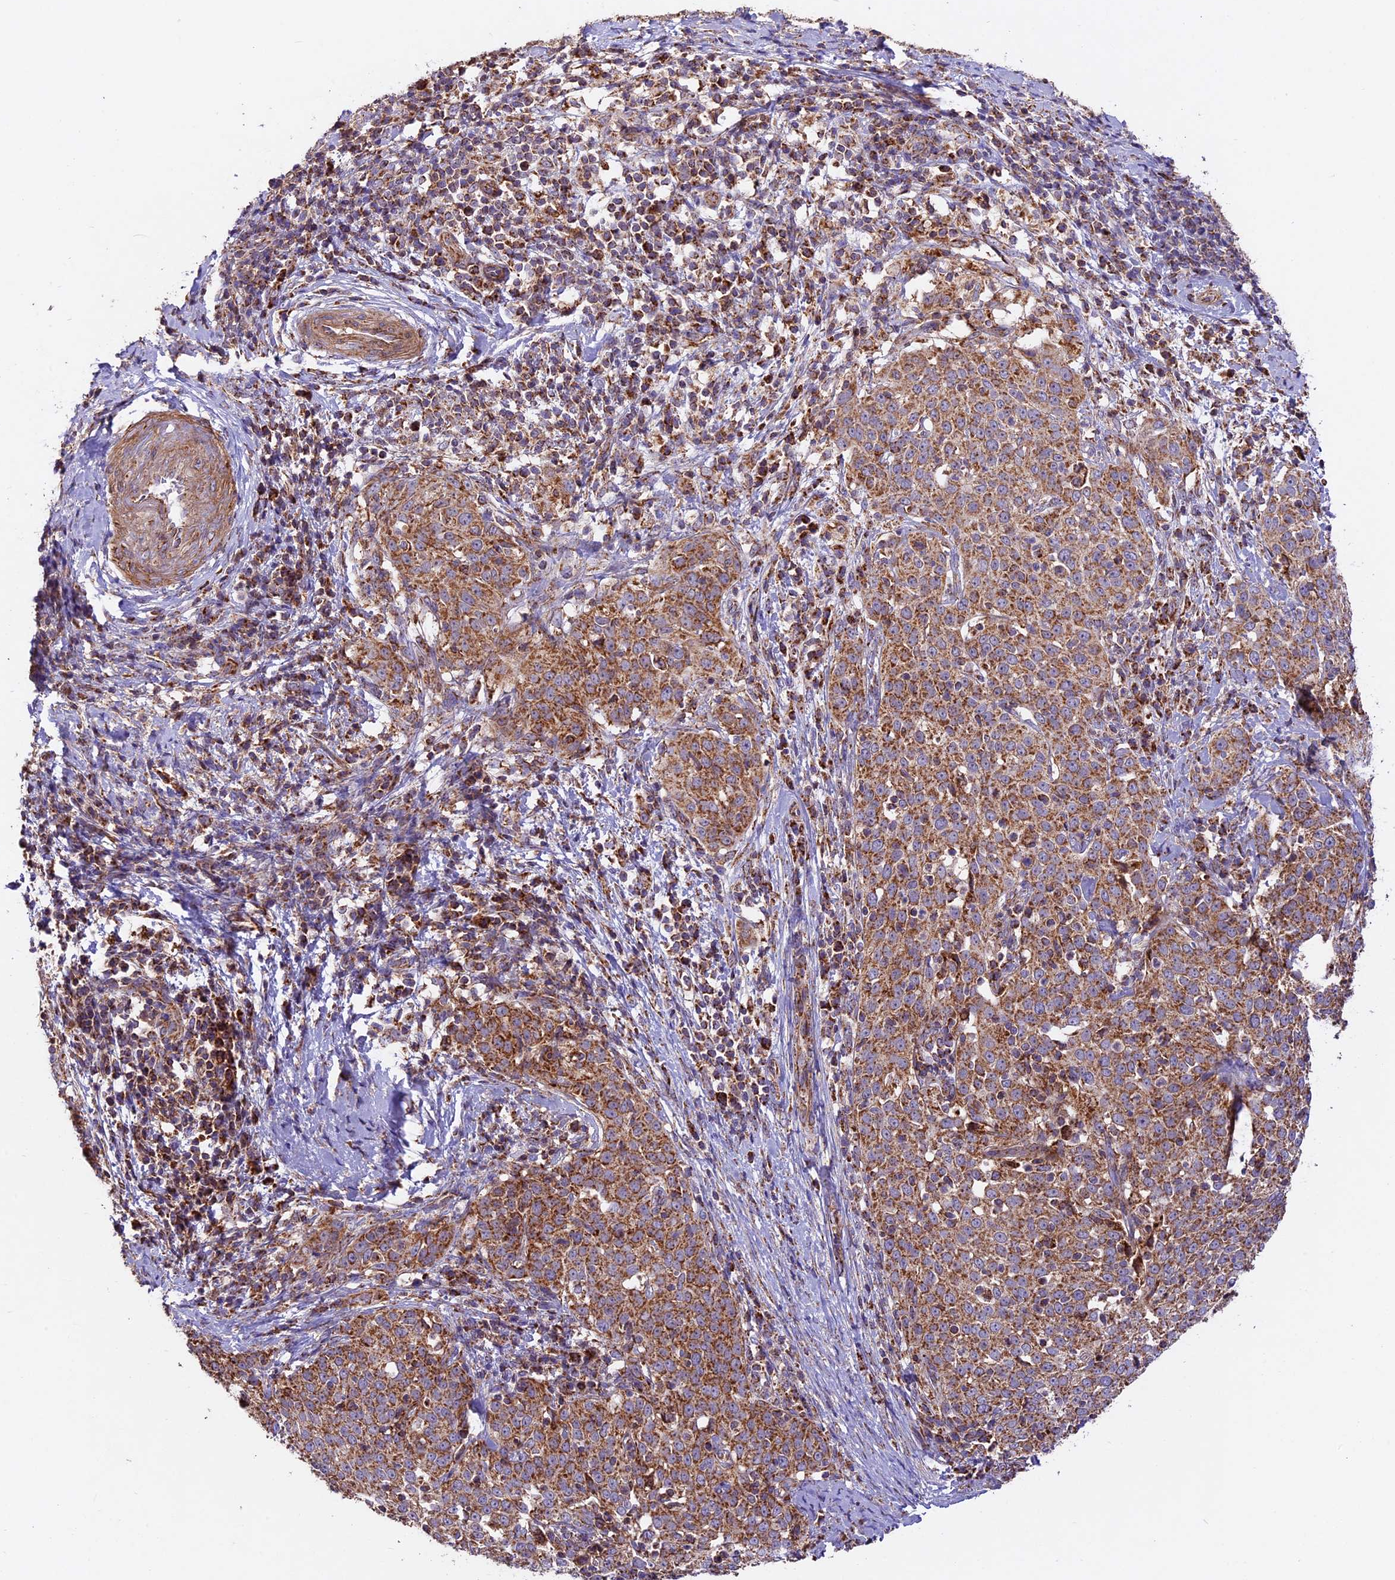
{"staining": {"intensity": "moderate", "quantity": ">75%", "location": "cytoplasmic/membranous"}, "tissue": "cervical cancer", "cell_type": "Tumor cells", "image_type": "cancer", "snomed": [{"axis": "morphology", "description": "Squamous cell carcinoma, NOS"}, {"axis": "topography", "description": "Cervix"}], "caption": "Protein staining of squamous cell carcinoma (cervical) tissue shows moderate cytoplasmic/membranous staining in approximately >75% of tumor cells.", "gene": "NDUFA8", "patient": {"sex": "female", "age": 57}}